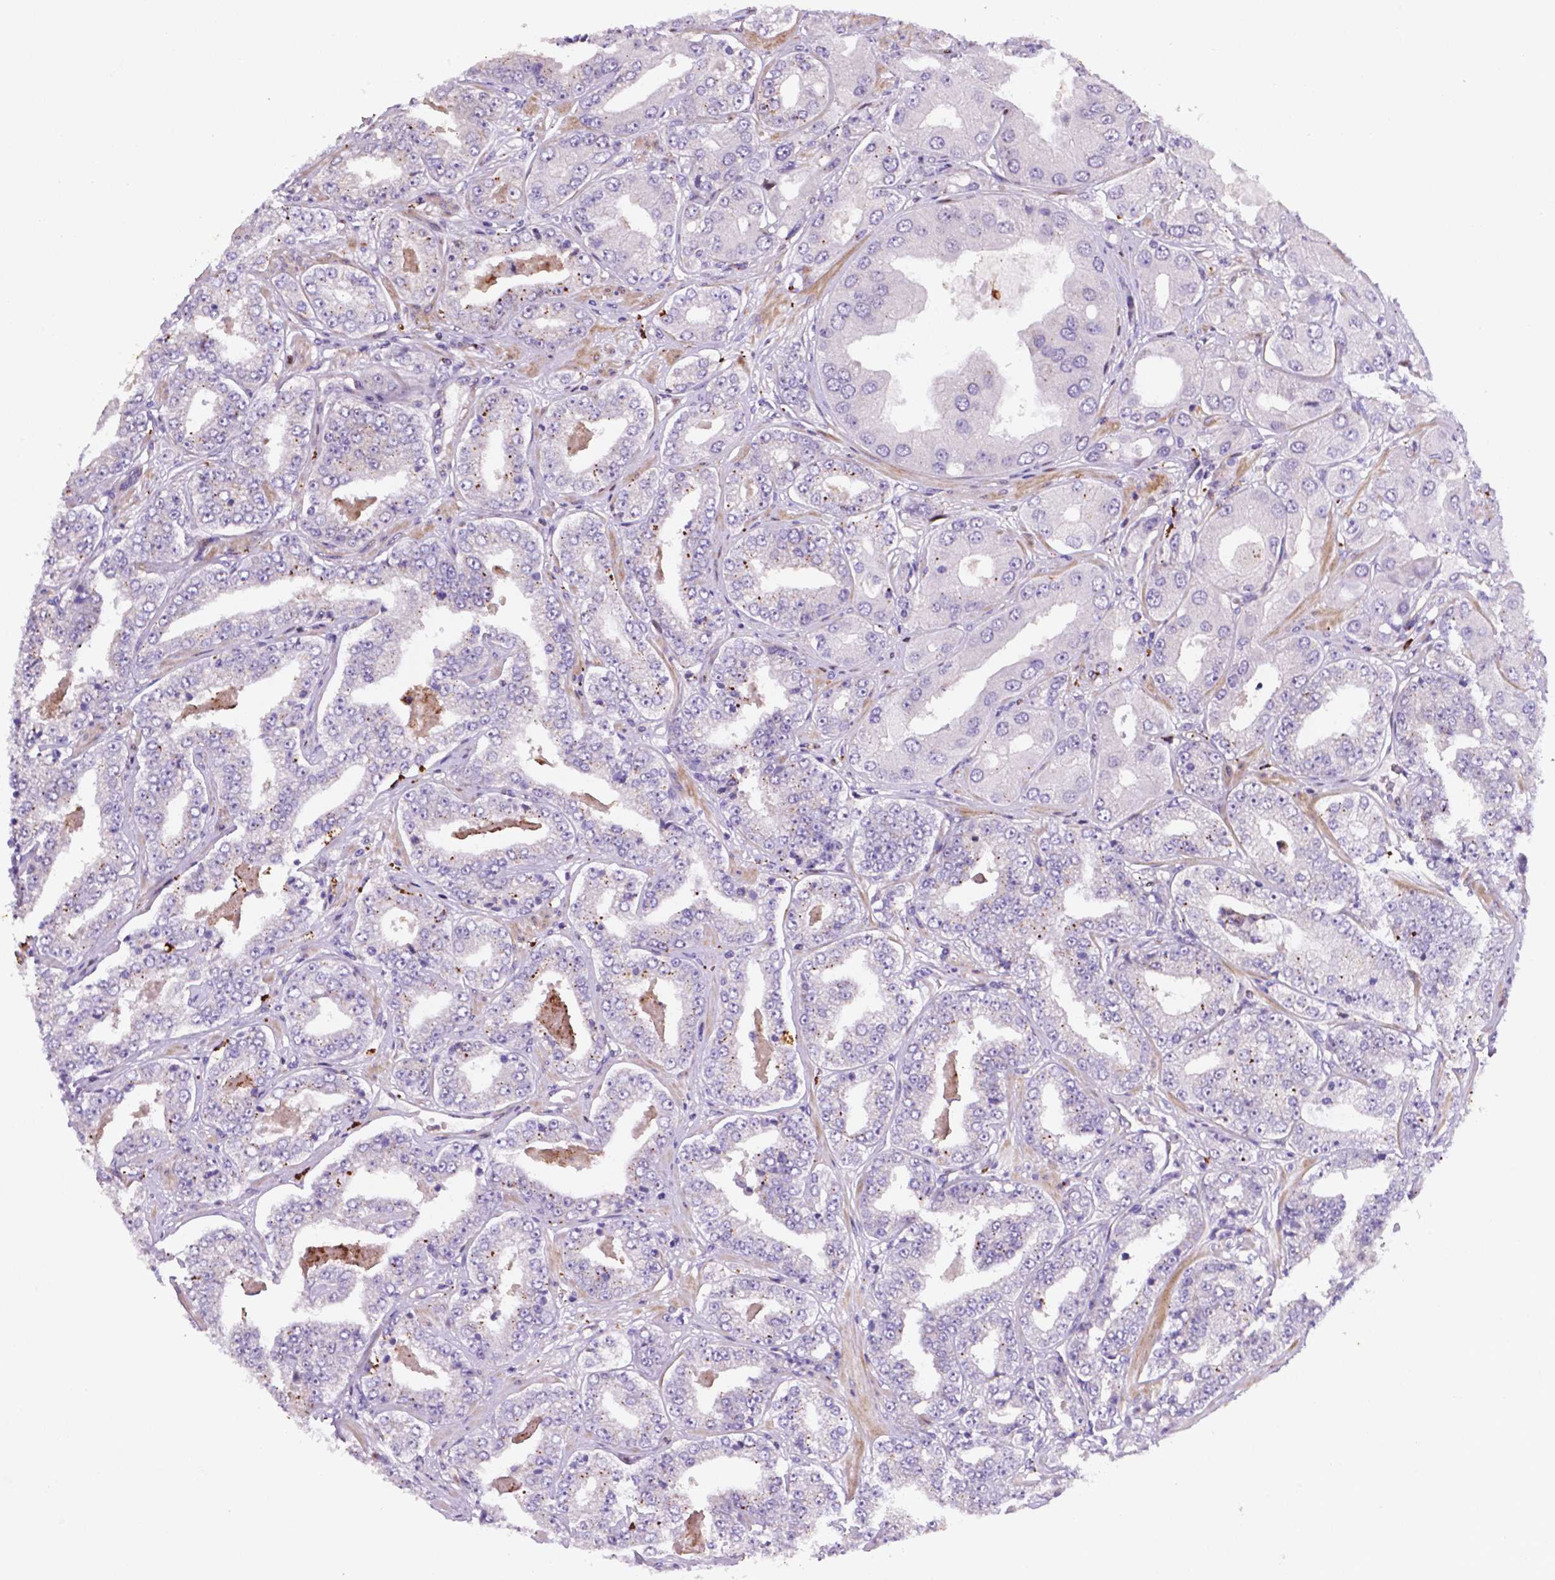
{"staining": {"intensity": "negative", "quantity": "none", "location": "none"}, "tissue": "prostate cancer", "cell_type": "Tumor cells", "image_type": "cancer", "snomed": [{"axis": "morphology", "description": "Adenocarcinoma, Low grade"}, {"axis": "topography", "description": "Prostate"}], "caption": "Protein analysis of prostate low-grade adenocarcinoma displays no significant staining in tumor cells. (DAB immunohistochemistry (IHC) visualized using brightfield microscopy, high magnification).", "gene": "TM4SF20", "patient": {"sex": "male", "age": 60}}